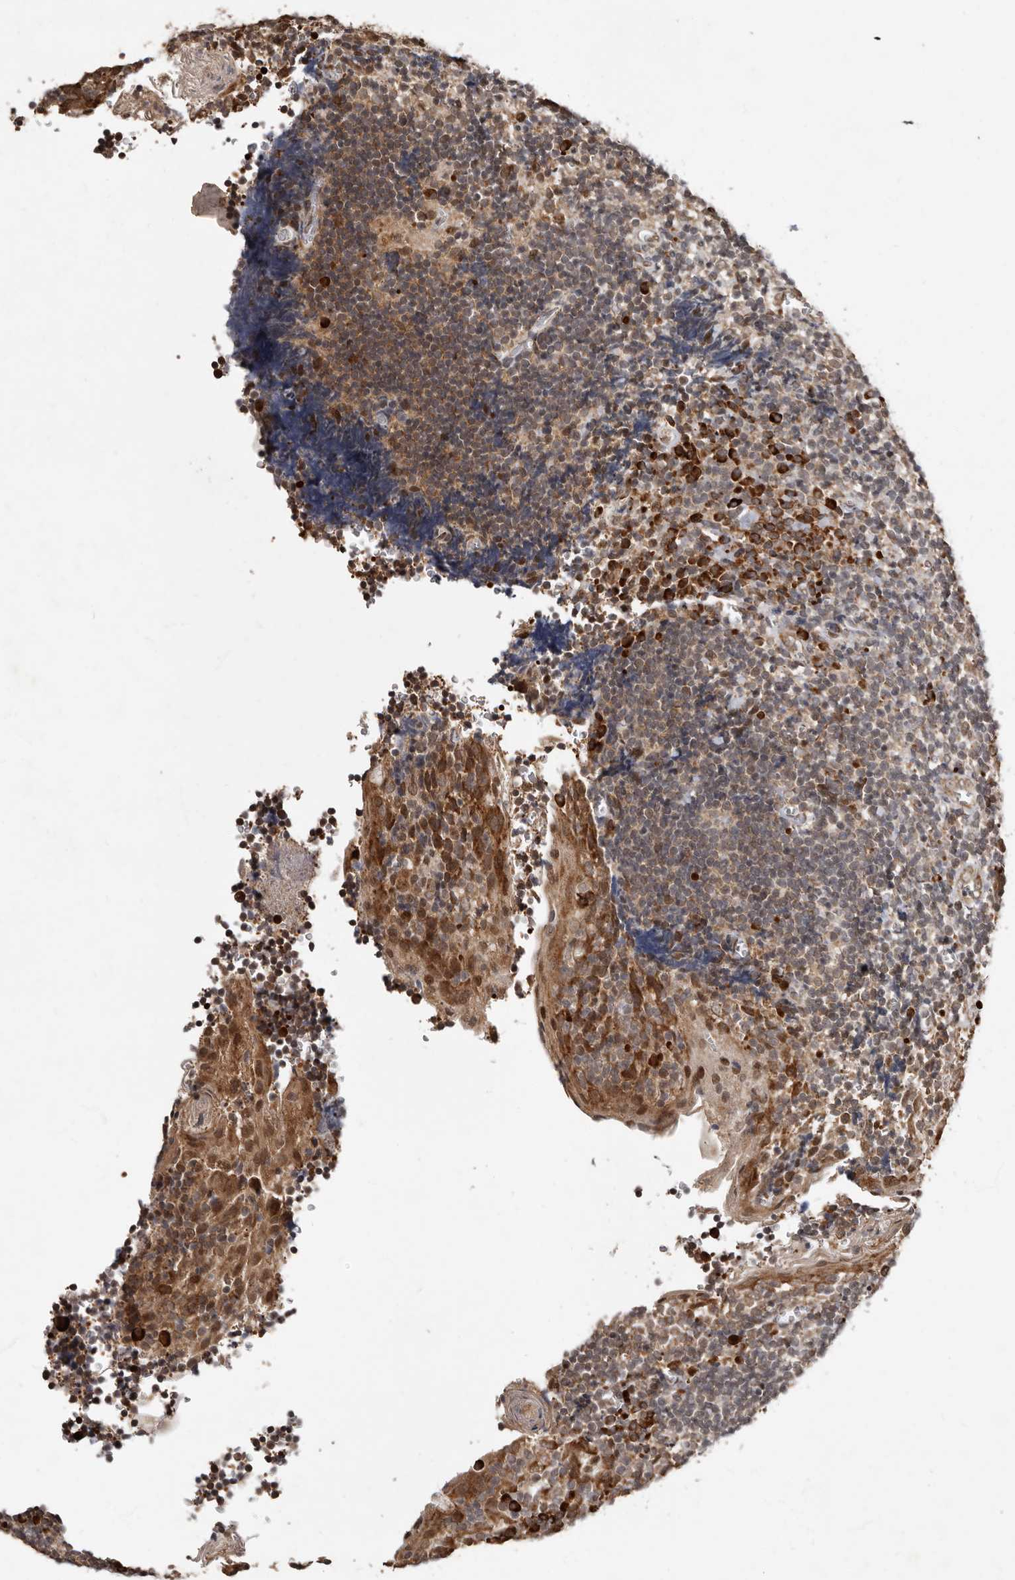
{"staining": {"intensity": "moderate", "quantity": ">75%", "location": "cytoplasmic/membranous"}, "tissue": "tonsil", "cell_type": "Germinal center cells", "image_type": "normal", "snomed": [{"axis": "morphology", "description": "Normal tissue, NOS"}, {"axis": "topography", "description": "Tonsil"}], "caption": "An immunohistochemistry (IHC) photomicrograph of normal tissue is shown. Protein staining in brown shows moderate cytoplasmic/membranous positivity in tonsil within germinal center cells.", "gene": "LRGUK", "patient": {"sex": "male", "age": 27}}